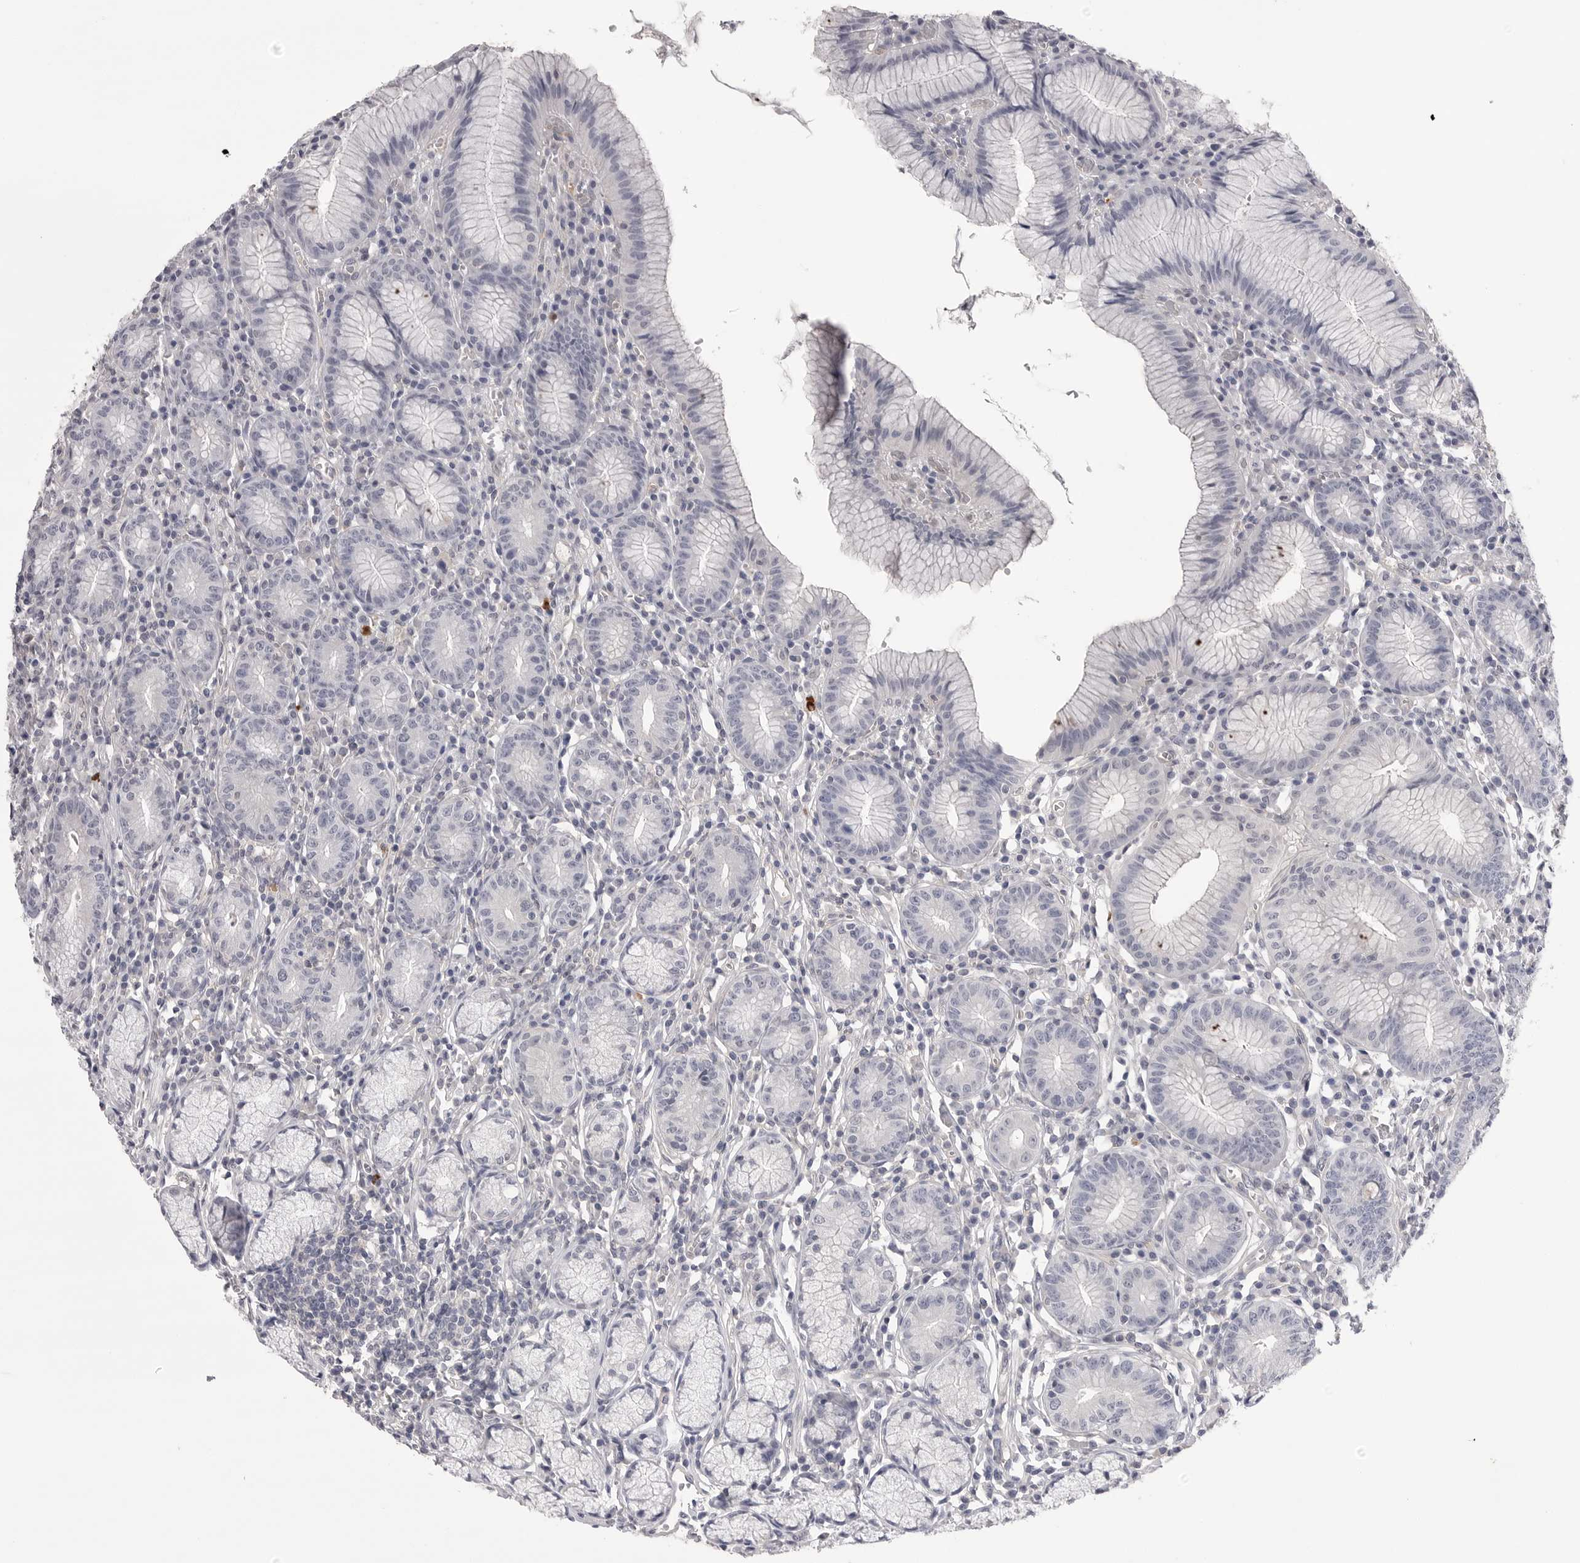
{"staining": {"intensity": "negative", "quantity": "none", "location": "none"}, "tissue": "stomach", "cell_type": "Glandular cells", "image_type": "normal", "snomed": [{"axis": "morphology", "description": "Normal tissue, NOS"}, {"axis": "topography", "description": "Stomach"}], "caption": "This image is of benign stomach stained with IHC to label a protein in brown with the nuclei are counter-stained blue. There is no staining in glandular cells.", "gene": "DLGAP3", "patient": {"sex": "male", "age": 55}}